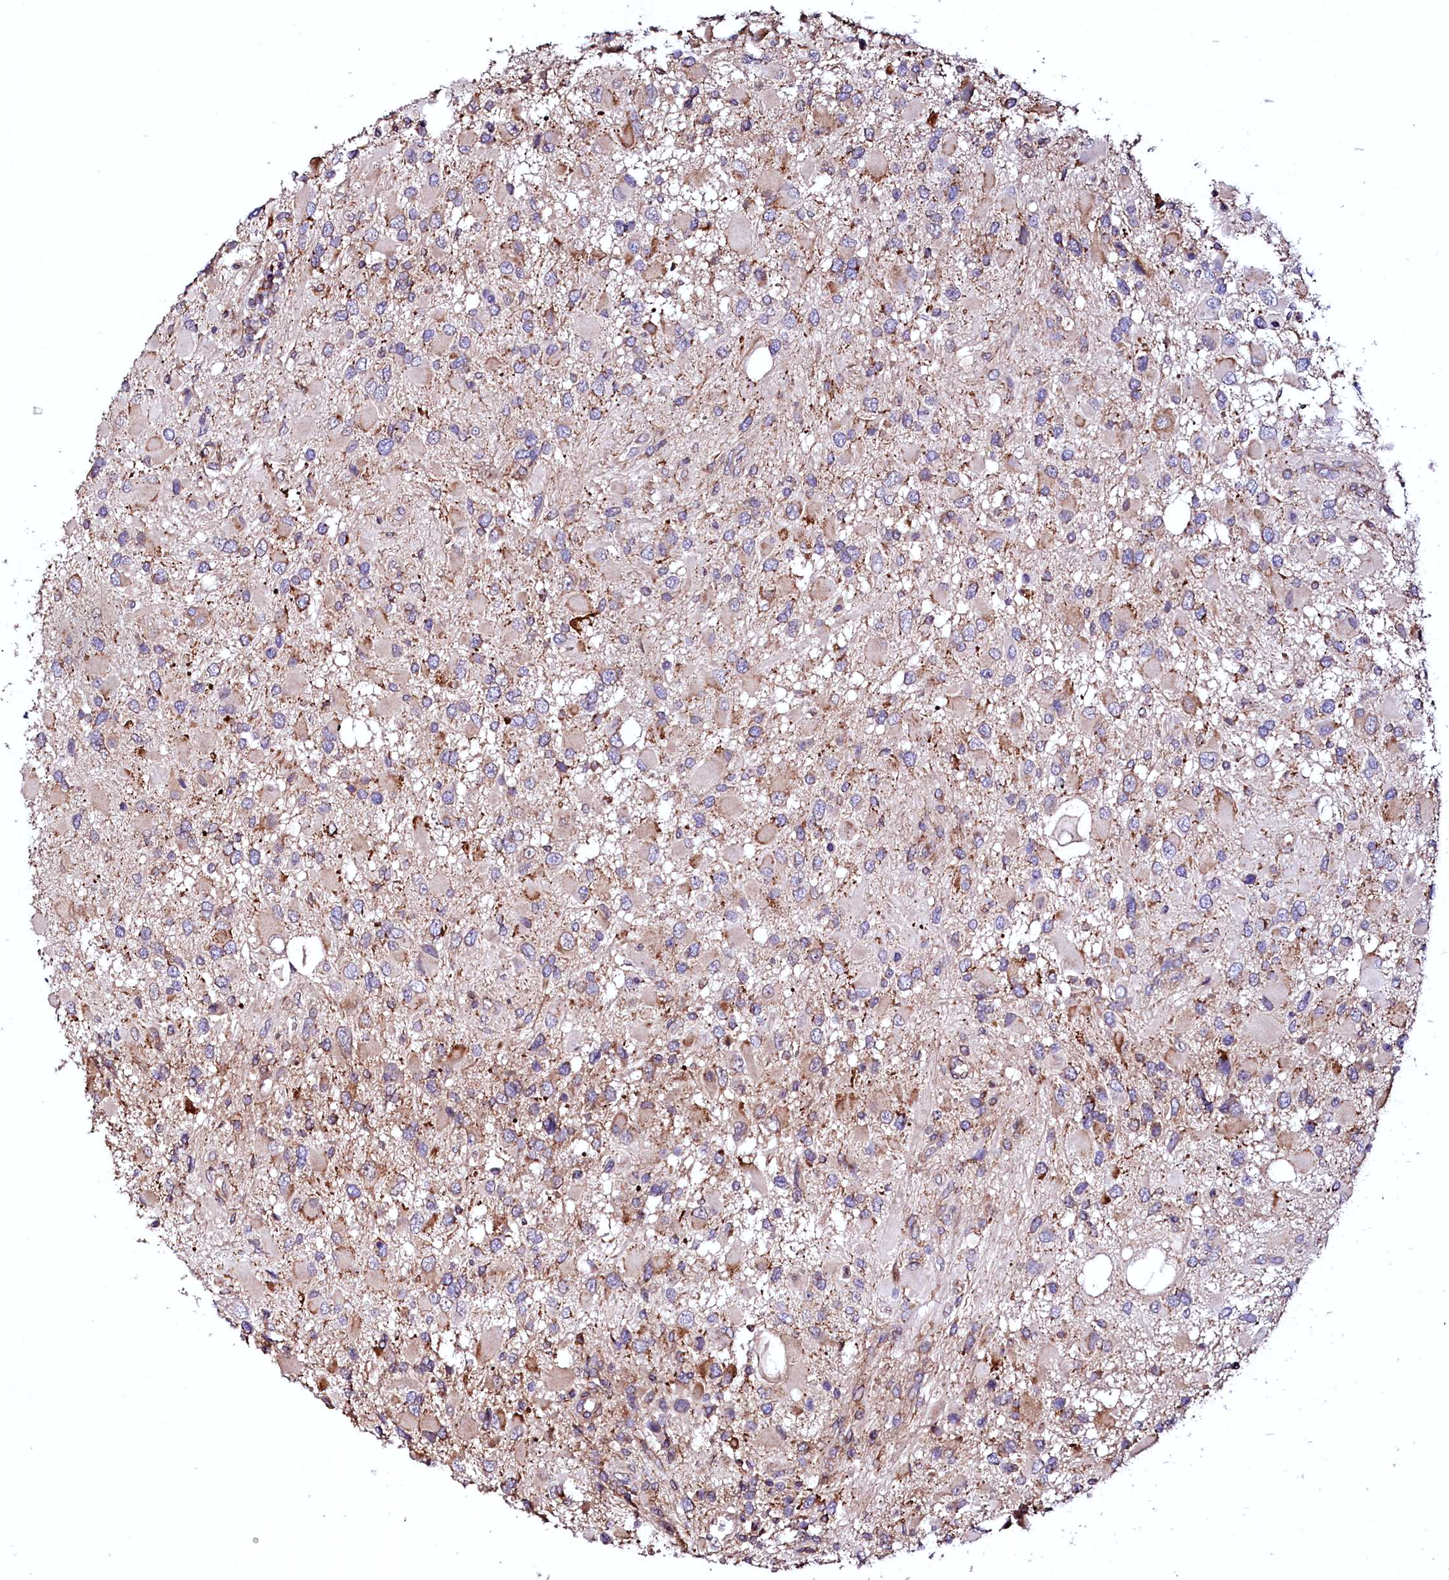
{"staining": {"intensity": "moderate", "quantity": "<25%", "location": "cytoplasmic/membranous"}, "tissue": "glioma", "cell_type": "Tumor cells", "image_type": "cancer", "snomed": [{"axis": "morphology", "description": "Glioma, malignant, High grade"}, {"axis": "topography", "description": "Brain"}], "caption": "Approximately <25% of tumor cells in human glioma show moderate cytoplasmic/membranous protein positivity as visualized by brown immunohistochemical staining.", "gene": "UBE3C", "patient": {"sex": "male", "age": 53}}